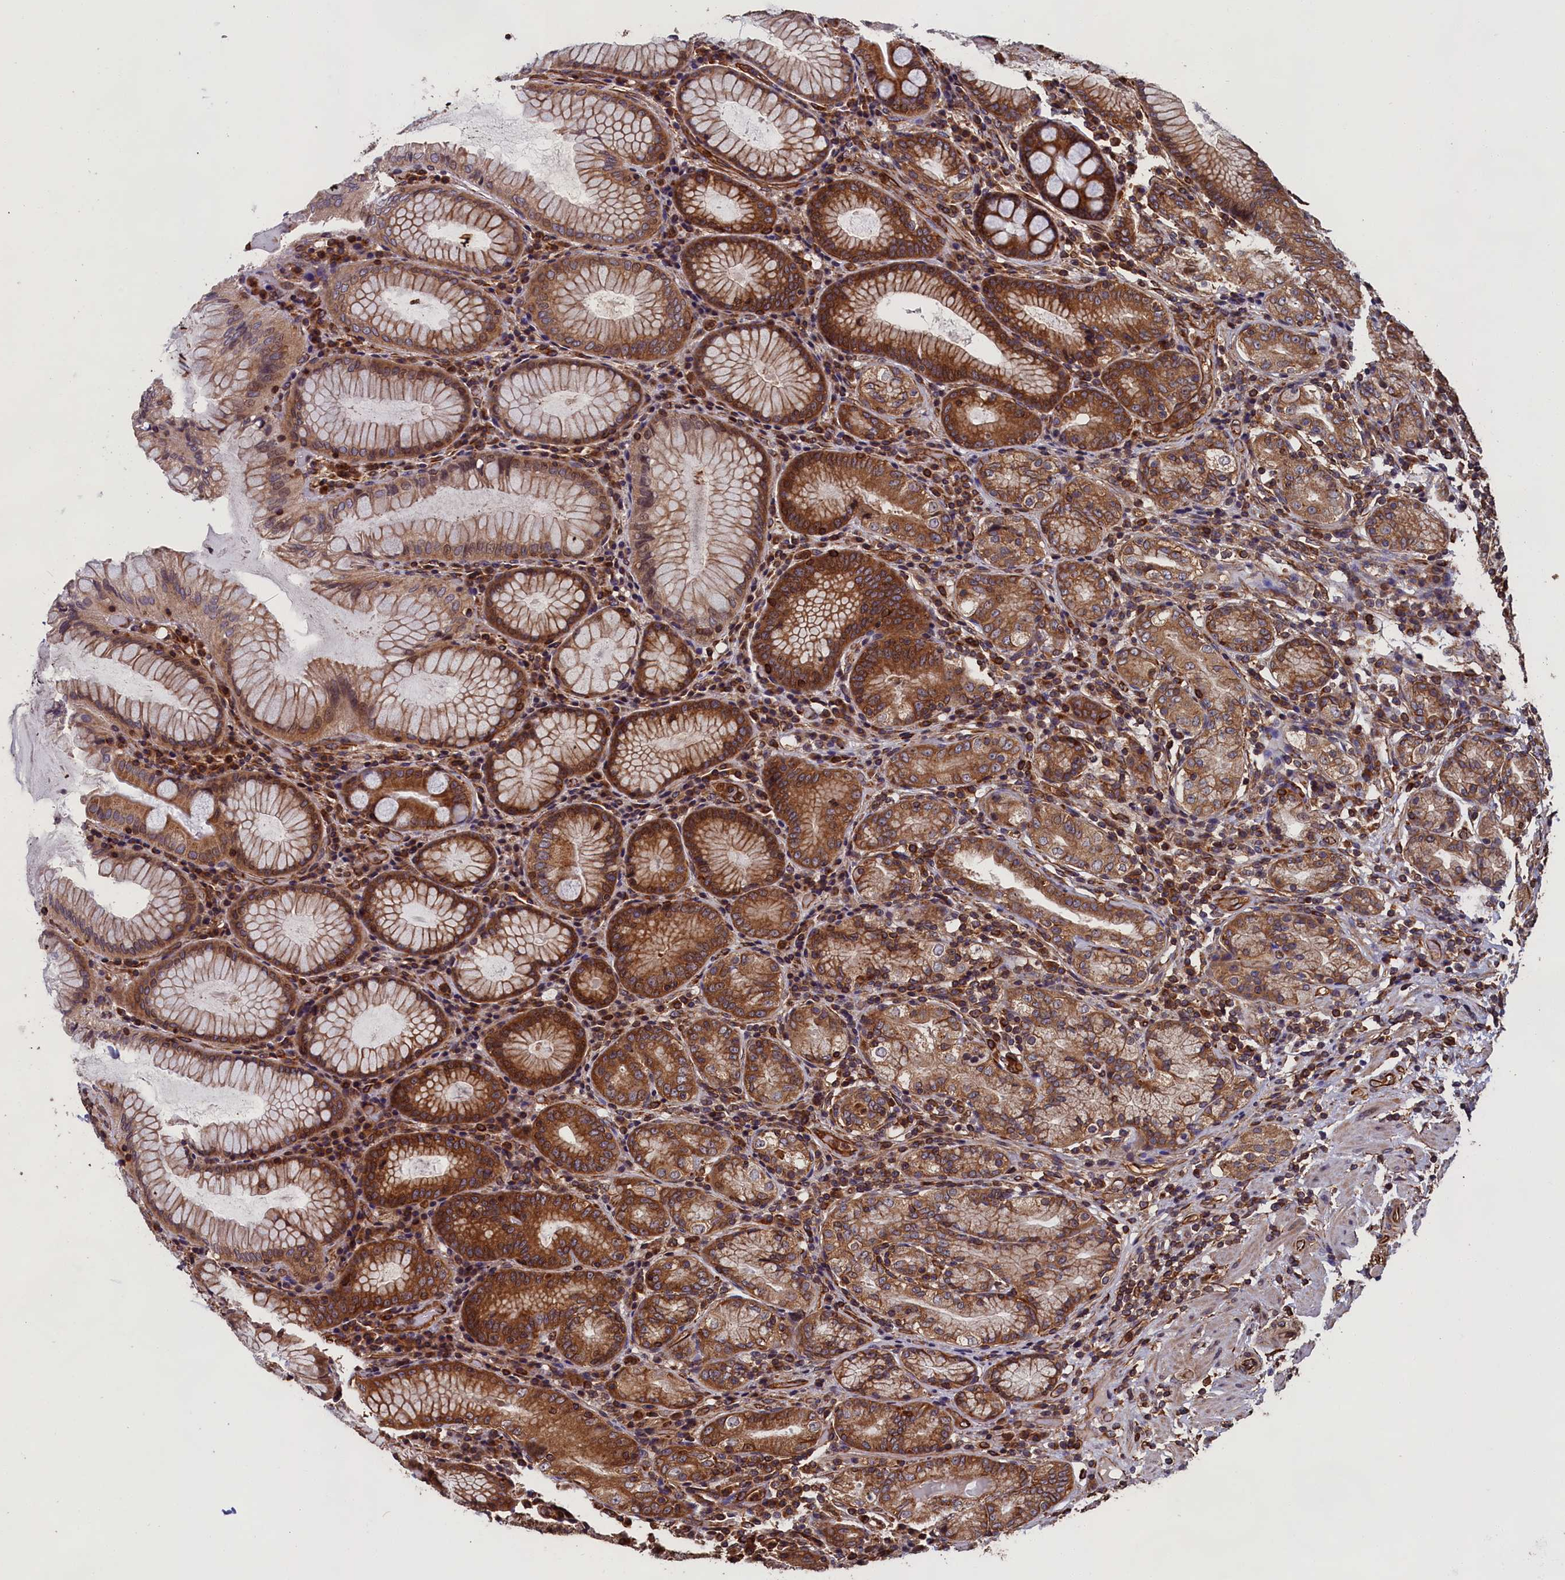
{"staining": {"intensity": "strong", "quantity": ">75%", "location": "cytoplasmic/membranous"}, "tissue": "stomach", "cell_type": "Glandular cells", "image_type": "normal", "snomed": [{"axis": "morphology", "description": "Normal tissue, NOS"}, {"axis": "topography", "description": "Stomach, lower"}], "caption": "Glandular cells show high levels of strong cytoplasmic/membranous expression in approximately >75% of cells in normal stomach.", "gene": "CCDC124", "patient": {"sex": "female", "age": 76}}